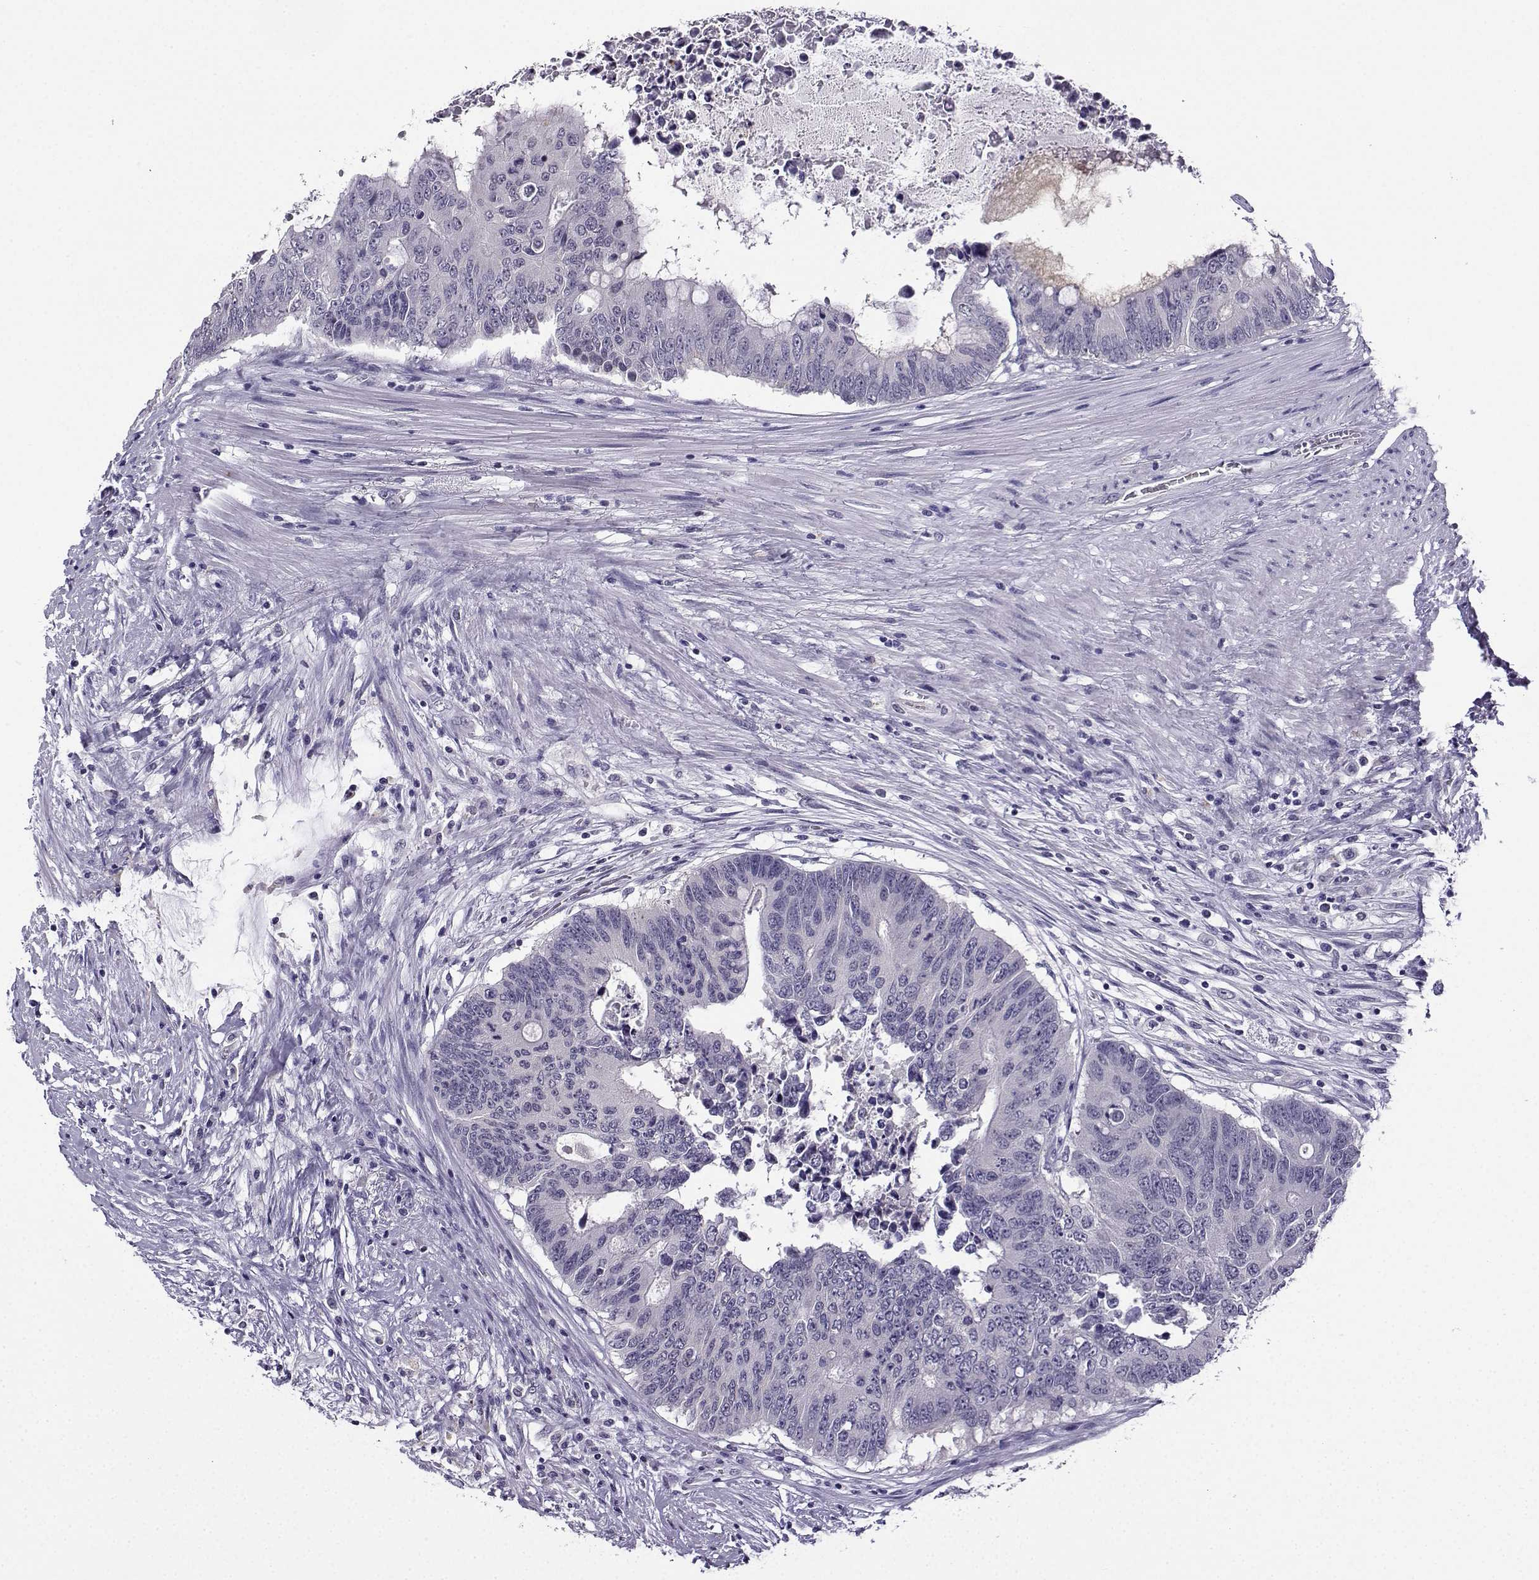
{"staining": {"intensity": "negative", "quantity": "none", "location": "none"}, "tissue": "colorectal cancer", "cell_type": "Tumor cells", "image_type": "cancer", "snomed": [{"axis": "morphology", "description": "Adenocarcinoma, NOS"}, {"axis": "topography", "description": "Rectum"}], "caption": "IHC of human colorectal cancer shows no staining in tumor cells.", "gene": "LRFN2", "patient": {"sex": "male", "age": 59}}